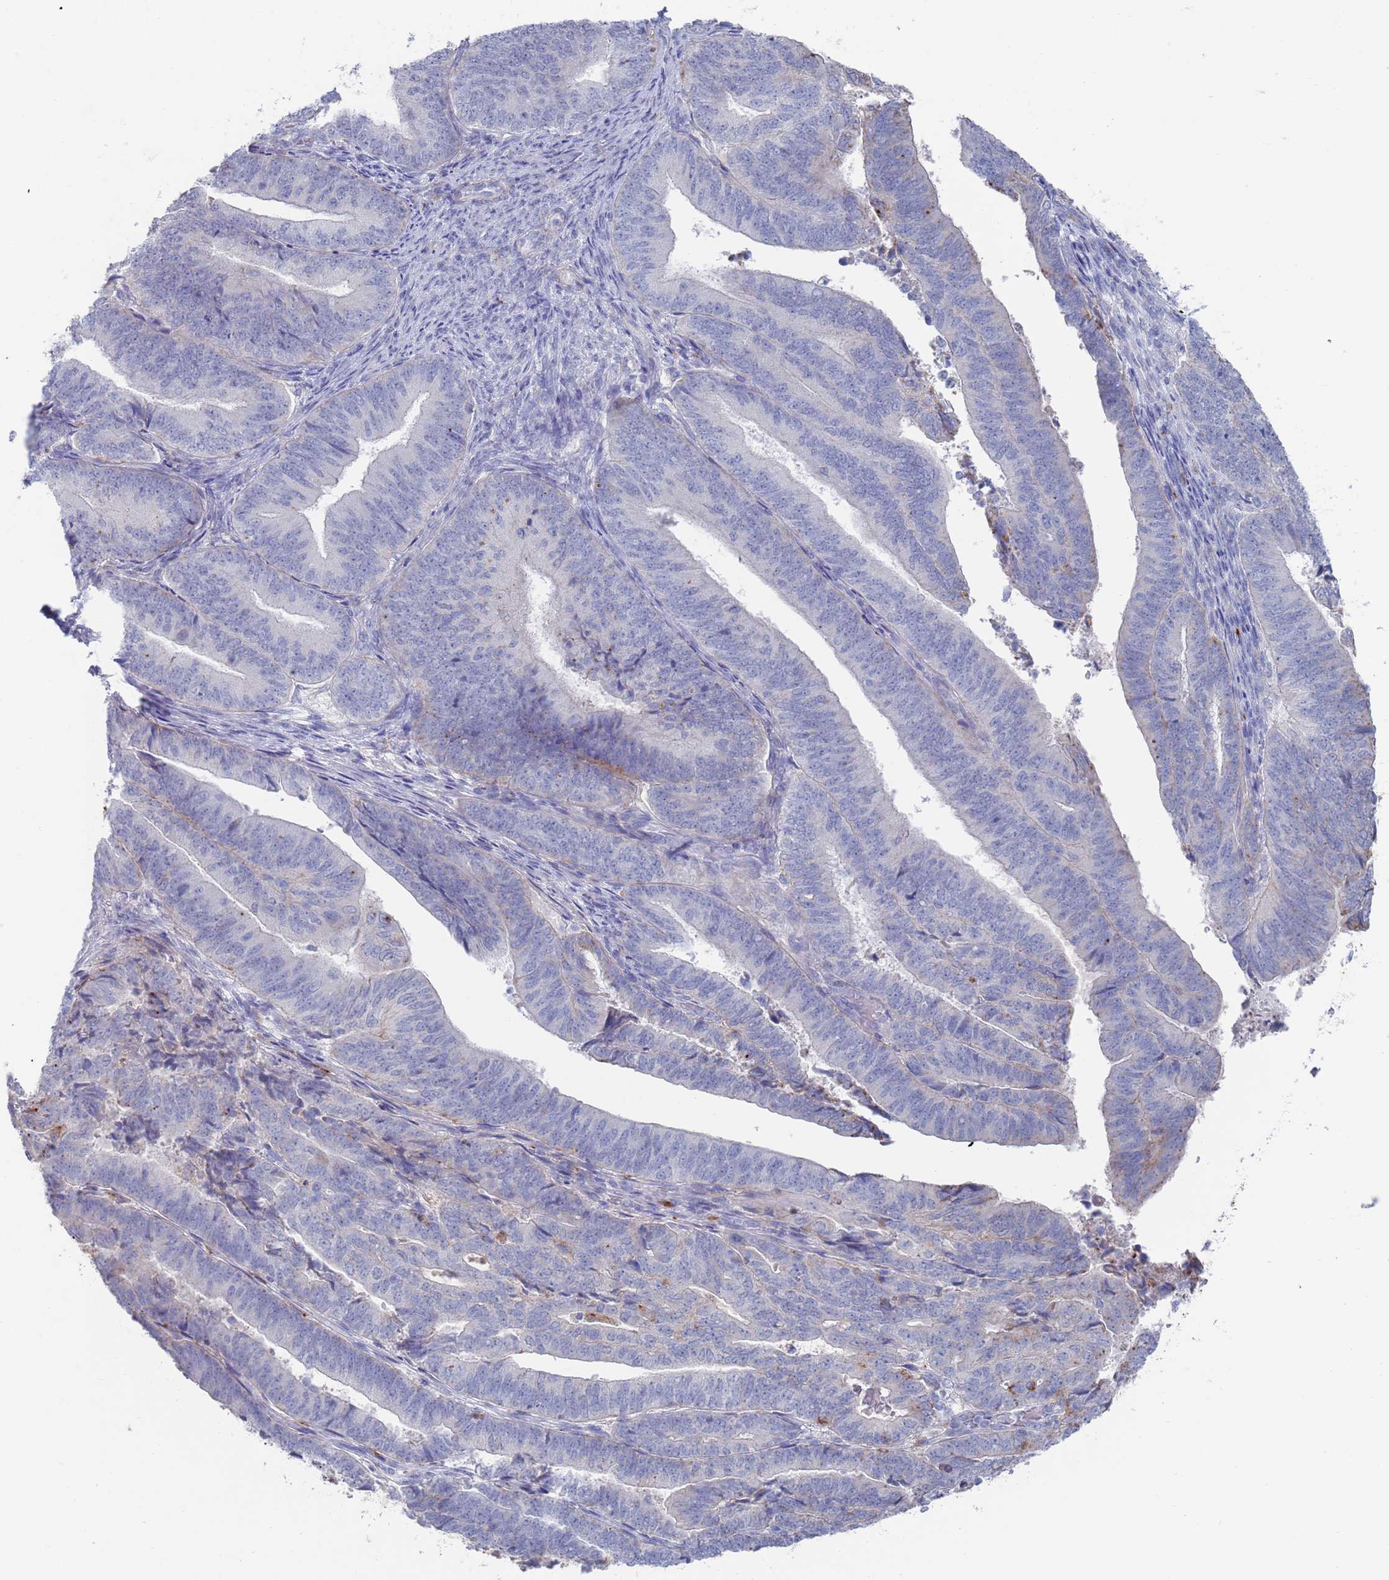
{"staining": {"intensity": "negative", "quantity": "none", "location": "none"}, "tissue": "endometrial cancer", "cell_type": "Tumor cells", "image_type": "cancer", "snomed": [{"axis": "morphology", "description": "Adenocarcinoma, NOS"}, {"axis": "topography", "description": "Endometrium"}], "caption": "An IHC micrograph of endometrial cancer is shown. There is no staining in tumor cells of endometrial cancer.", "gene": "FUCA1", "patient": {"sex": "female", "age": 70}}